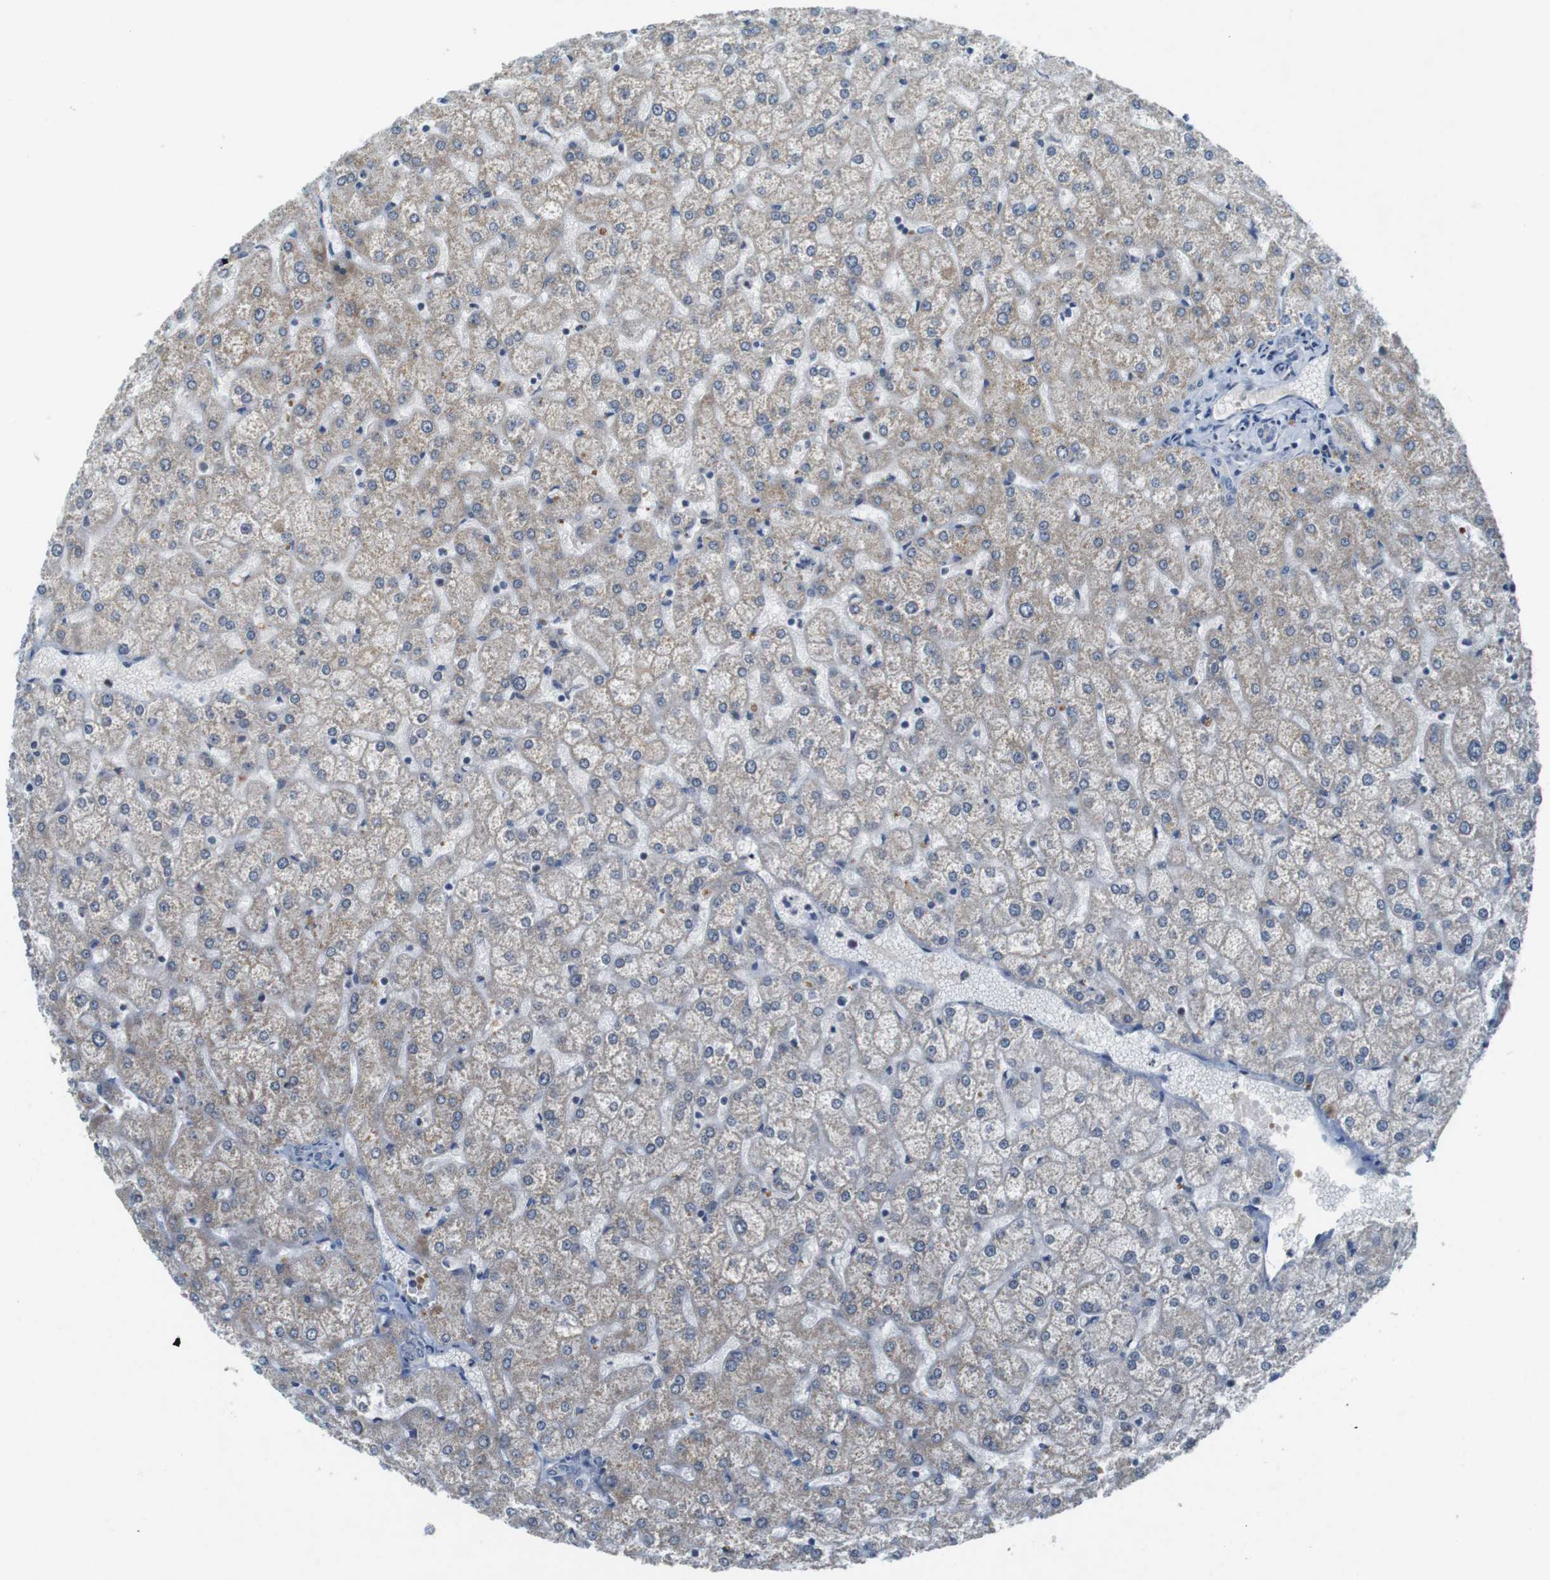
{"staining": {"intensity": "negative", "quantity": "none", "location": "none"}, "tissue": "liver", "cell_type": "Cholangiocytes", "image_type": "normal", "snomed": [{"axis": "morphology", "description": "Normal tissue, NOS"}, {"axis": "topography", "description": "Liver"}], "caption": "Immunohistochemistry histopathology image of normal human liver stained for a protein (brown), which reveals no staining in cholangiocytes.", "gene": "MAPKAPK5", "patient": {"sex": "female", "age": 32}}